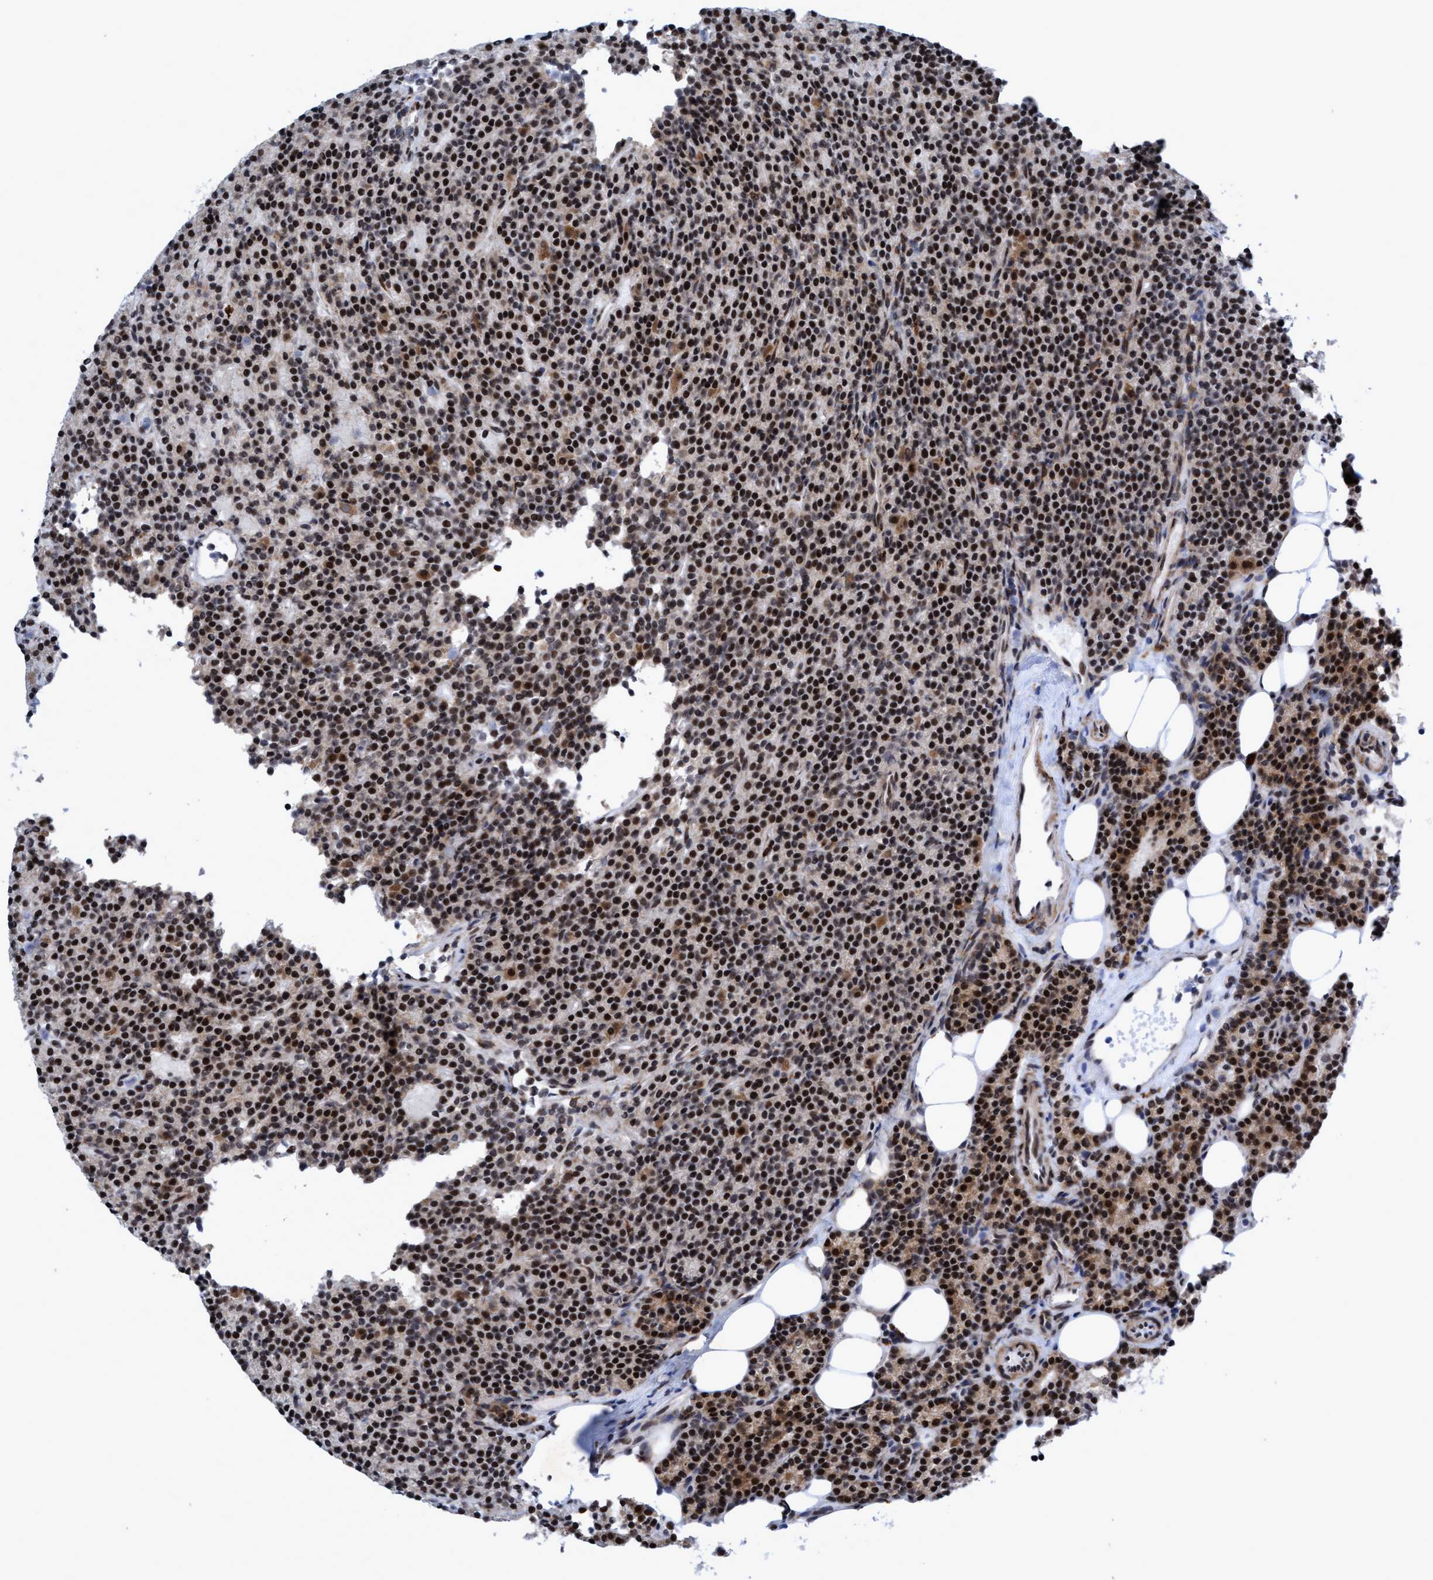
{"staining": {"intensity": "strong", "quantity": ">75%", "location": "nuclear"}, "tissue": "parathyroid gland", "cell_type": "Glandular cells", "image_type": "normal", "snomed": [{"axis": "morphology", "description": "Normal tissue, NOS"}, {"axis": "topography", "description": "Parathyroid gland"}], "caption": "Human parathyroid gland stained for a protein (brown) reveals strong nuclear positive positivity in approximately >75% of glandular cells.", "gene": "GLT6D1", "patient": {"sex": "male", "age": 75}}